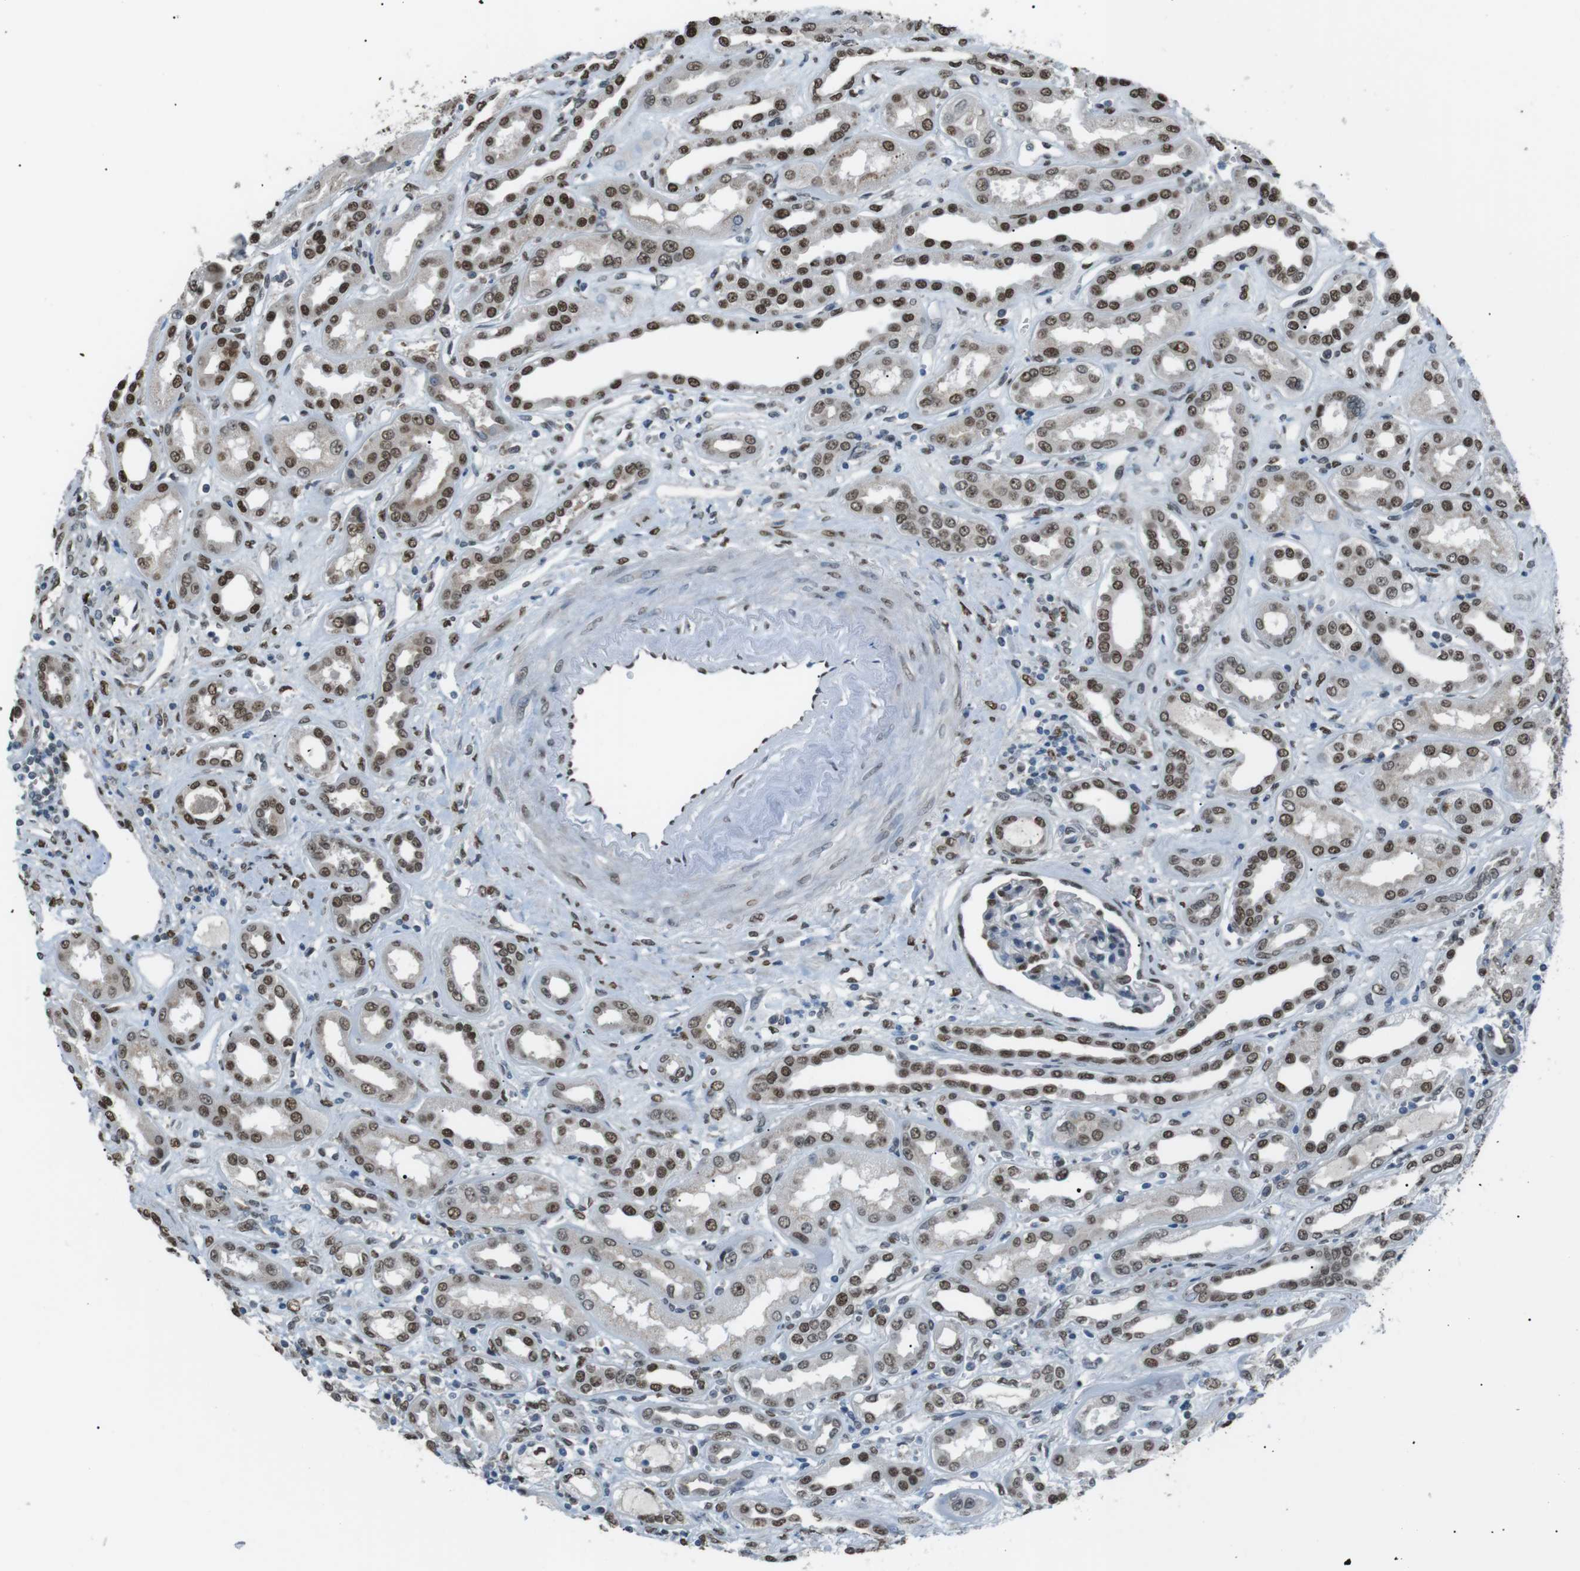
{"staining": {"intensity": "moderate", "quantity": "<25%", "location": "nuclear"}, "tissue": "kidney", "cell_type": "Cells in glomeruli", "image_type": "normal", "snomed": [{"axis": "morphology", "description": "Normal tissue, NOS"}, {"axis": "topography", "description": "Kidney"}], "caption": "Protein expression by IHC displays moderate nuclear positivity in about <25% of cells in glomeruli in benign kidney. (IHC, brightfield microscopy, high magnification).", "gene": "SRPK2", "patient": {"sex": "male", "age": 59}}